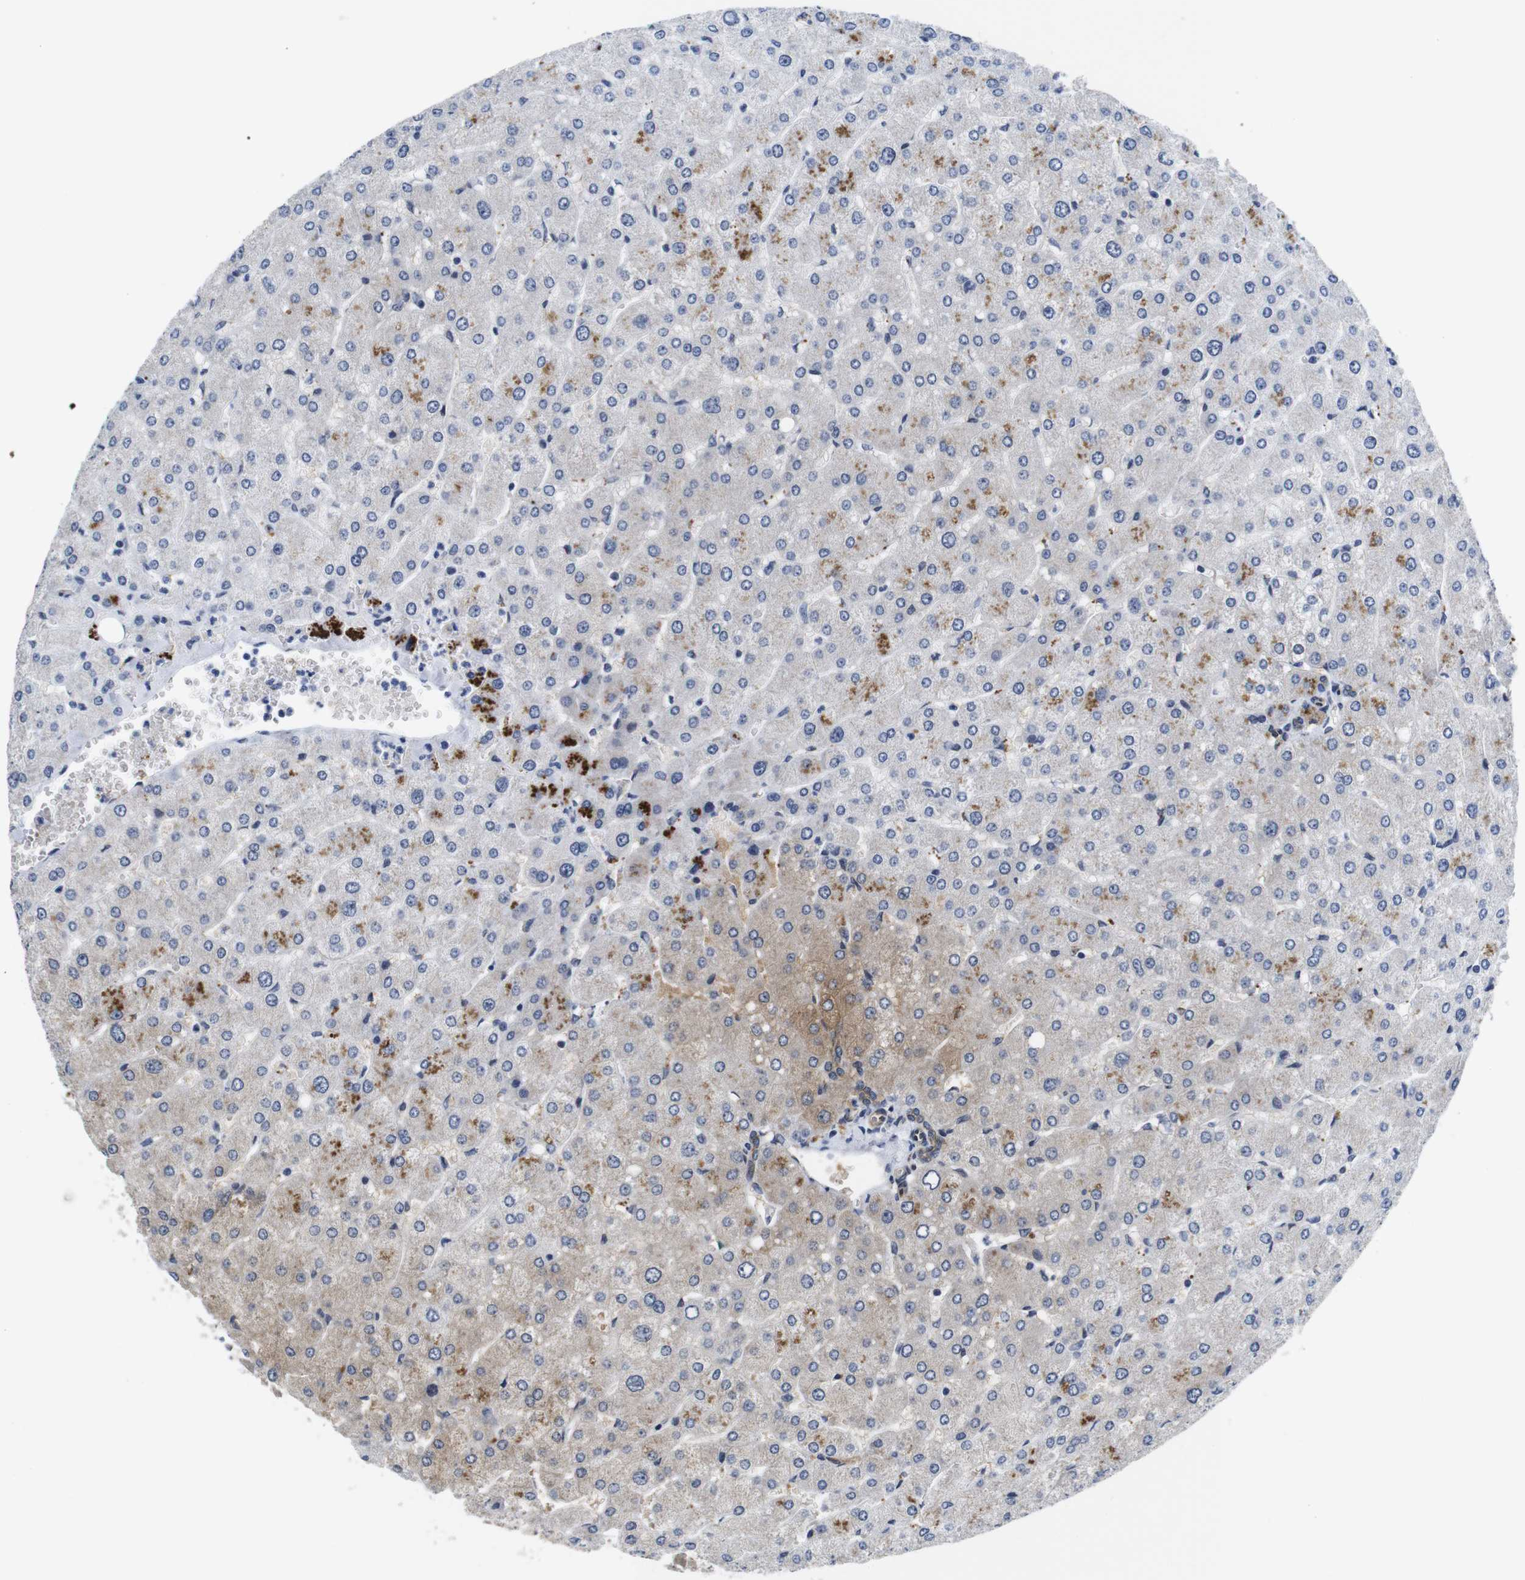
{"staining": {"intensity": "weak", "quantity": ">75%", "location": "cytoplasmic/membranous"}, "tissue": "liver", "cell_type": "Cholangiocytes", "image_type": "normal", "snomed": [{"axis": "morphology", "description": "Normal tissue, NOS"}, {"axis": "topography", "description": "Liver"}], "caption": "The image shows a brown stain indicating the presence of a protein in the cytoplasmic/membranous of cholangiocytes in liver. (DAB (3,3'-diaminobenzidine) IHC with brightfield microscopy, high magnification).", "gene": "SOCS3", "patient": {"sex": "male", "age": 55}}